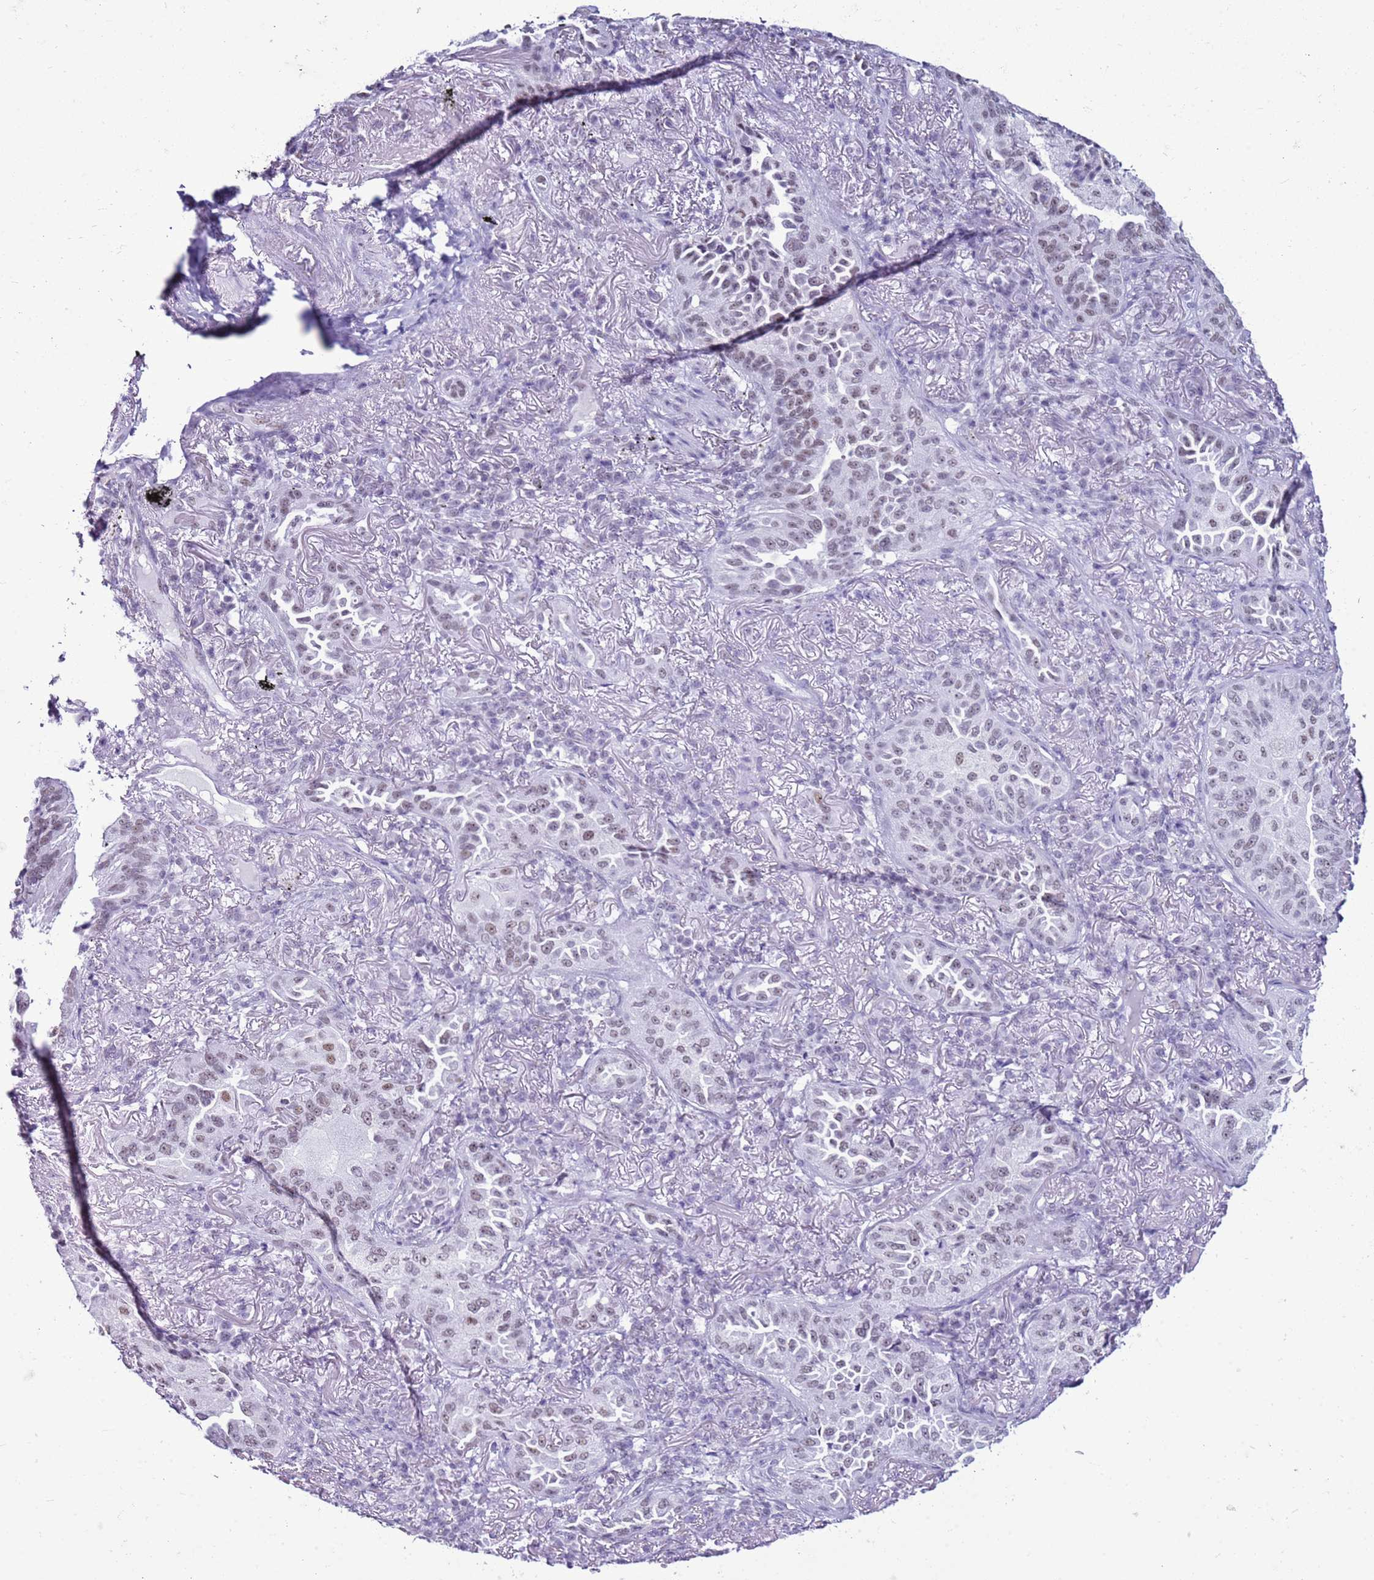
{"staining": {"intensity": "weak", "quantity": "25%-75%", "location": "nuclear"}, "tissue": "lung cancer", "cell_type": "Tumor cells", "image_type": "cancer", "snomed": [{"axis": "morphology", "description": "Adenocarcinoma, NOS"}, {"axis": "topography", "description": "Lung"}], "caption": "Weak nuclear protein positivity is seen in approximately 25%-75% of tumor cells in lung cancer (adenocarcinoma).", "gene": "DHX15", "patient": {"sex": "female", "age": 69}}